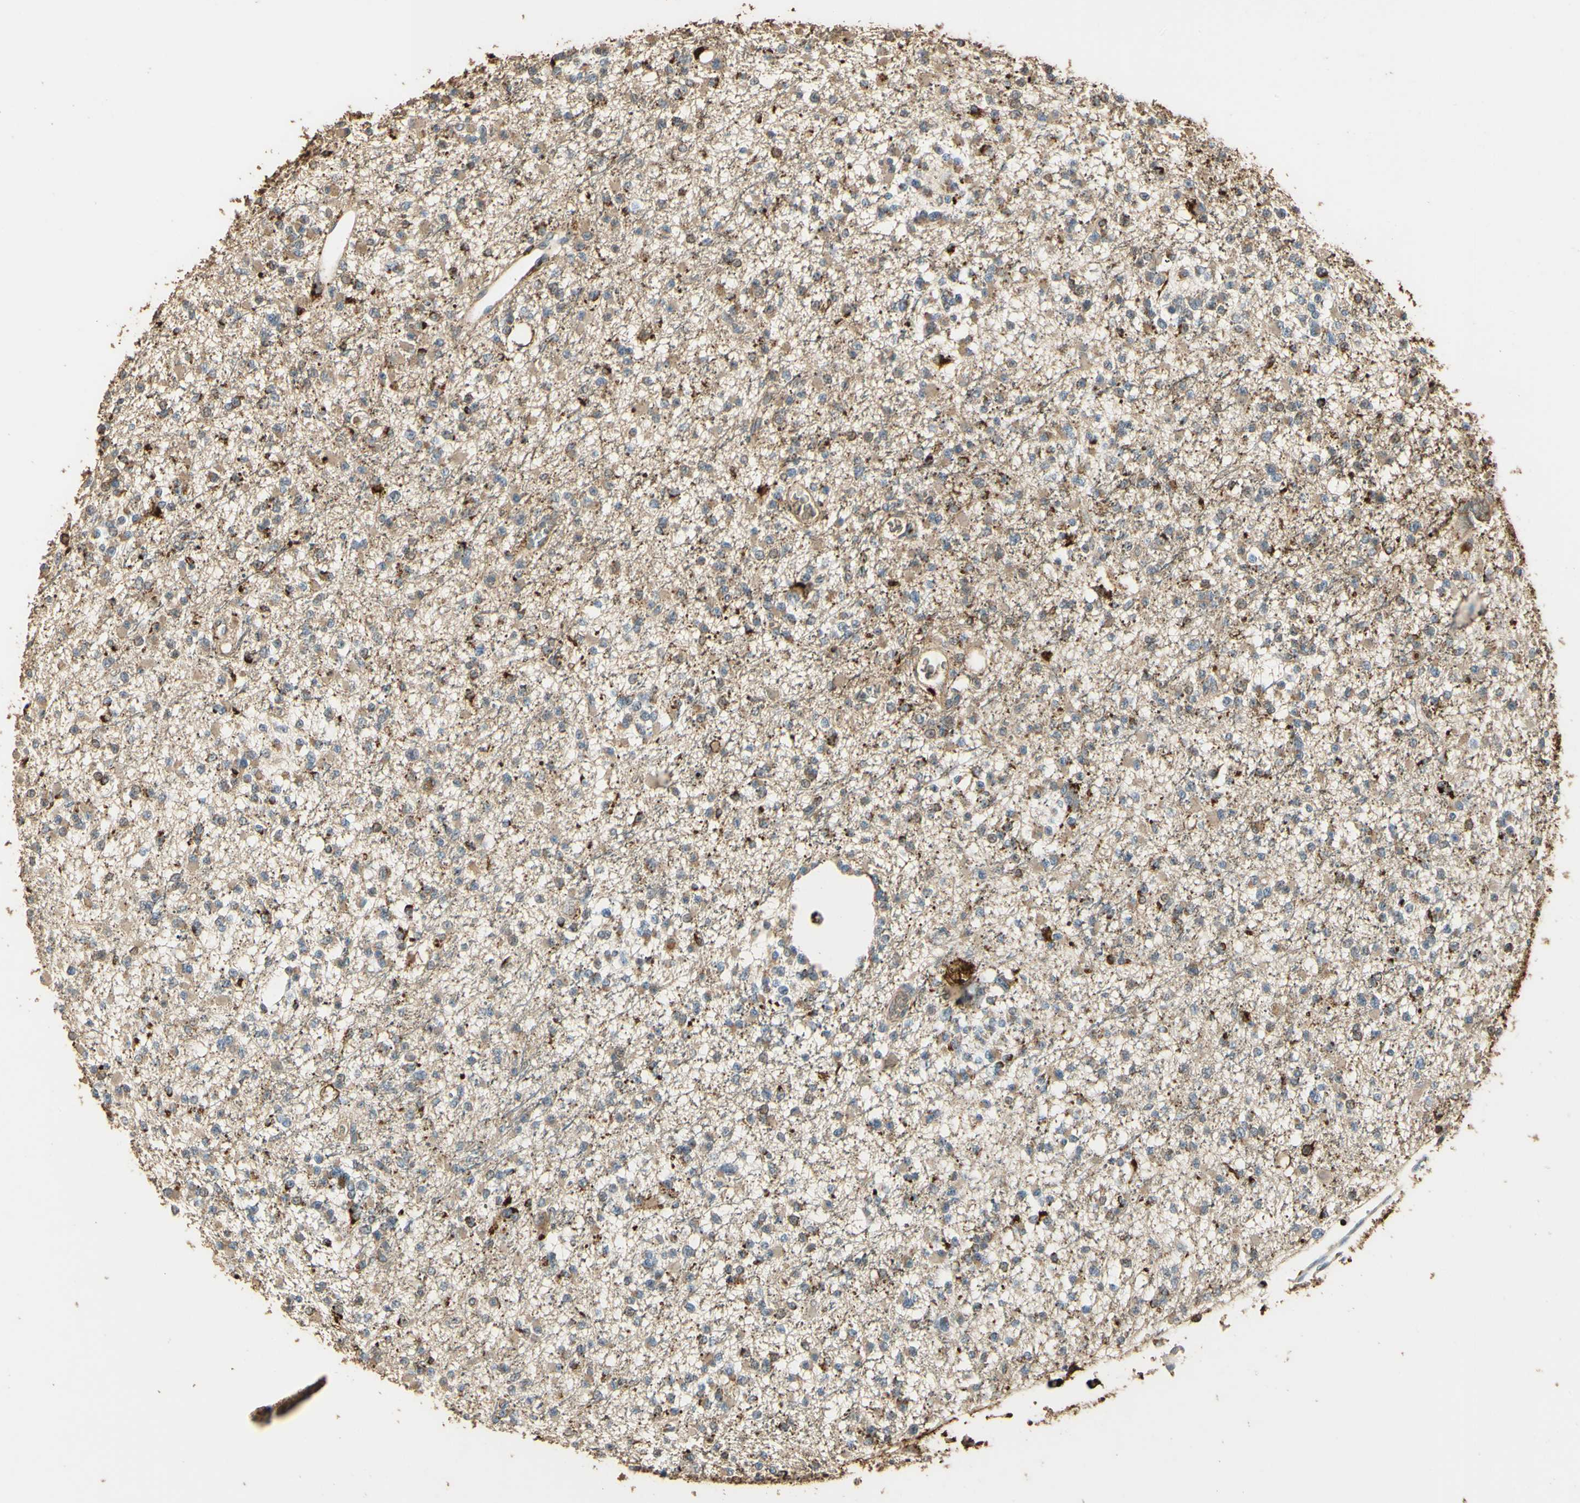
{"staining": {"intensity": "moderate", "quantity": "<25%", "location": "cytoplasmic/membranous"}, "tissue": "glioma", "cell_type": "Tumor cells", "image_type": "cancer", "snomed": [{"axis": "morphology", "description": "Glioma, malignant, Low grade"}, {"axis": "topography", "description": "Brain"}], "caption": "Immunohistochemistry (DAB (3,3'-diaminobenzidine)) staining of glioma reveals moderate cytoplasmic/membranous protein expression in approximately <25% of tumor cells. The staining was performed using DAB, with brown indicating positive protein expression. Nuclei are stained blue with hematoxylin.", "gene": "ARHGEF17", "patient": {"sex": "female", "age": 22}}